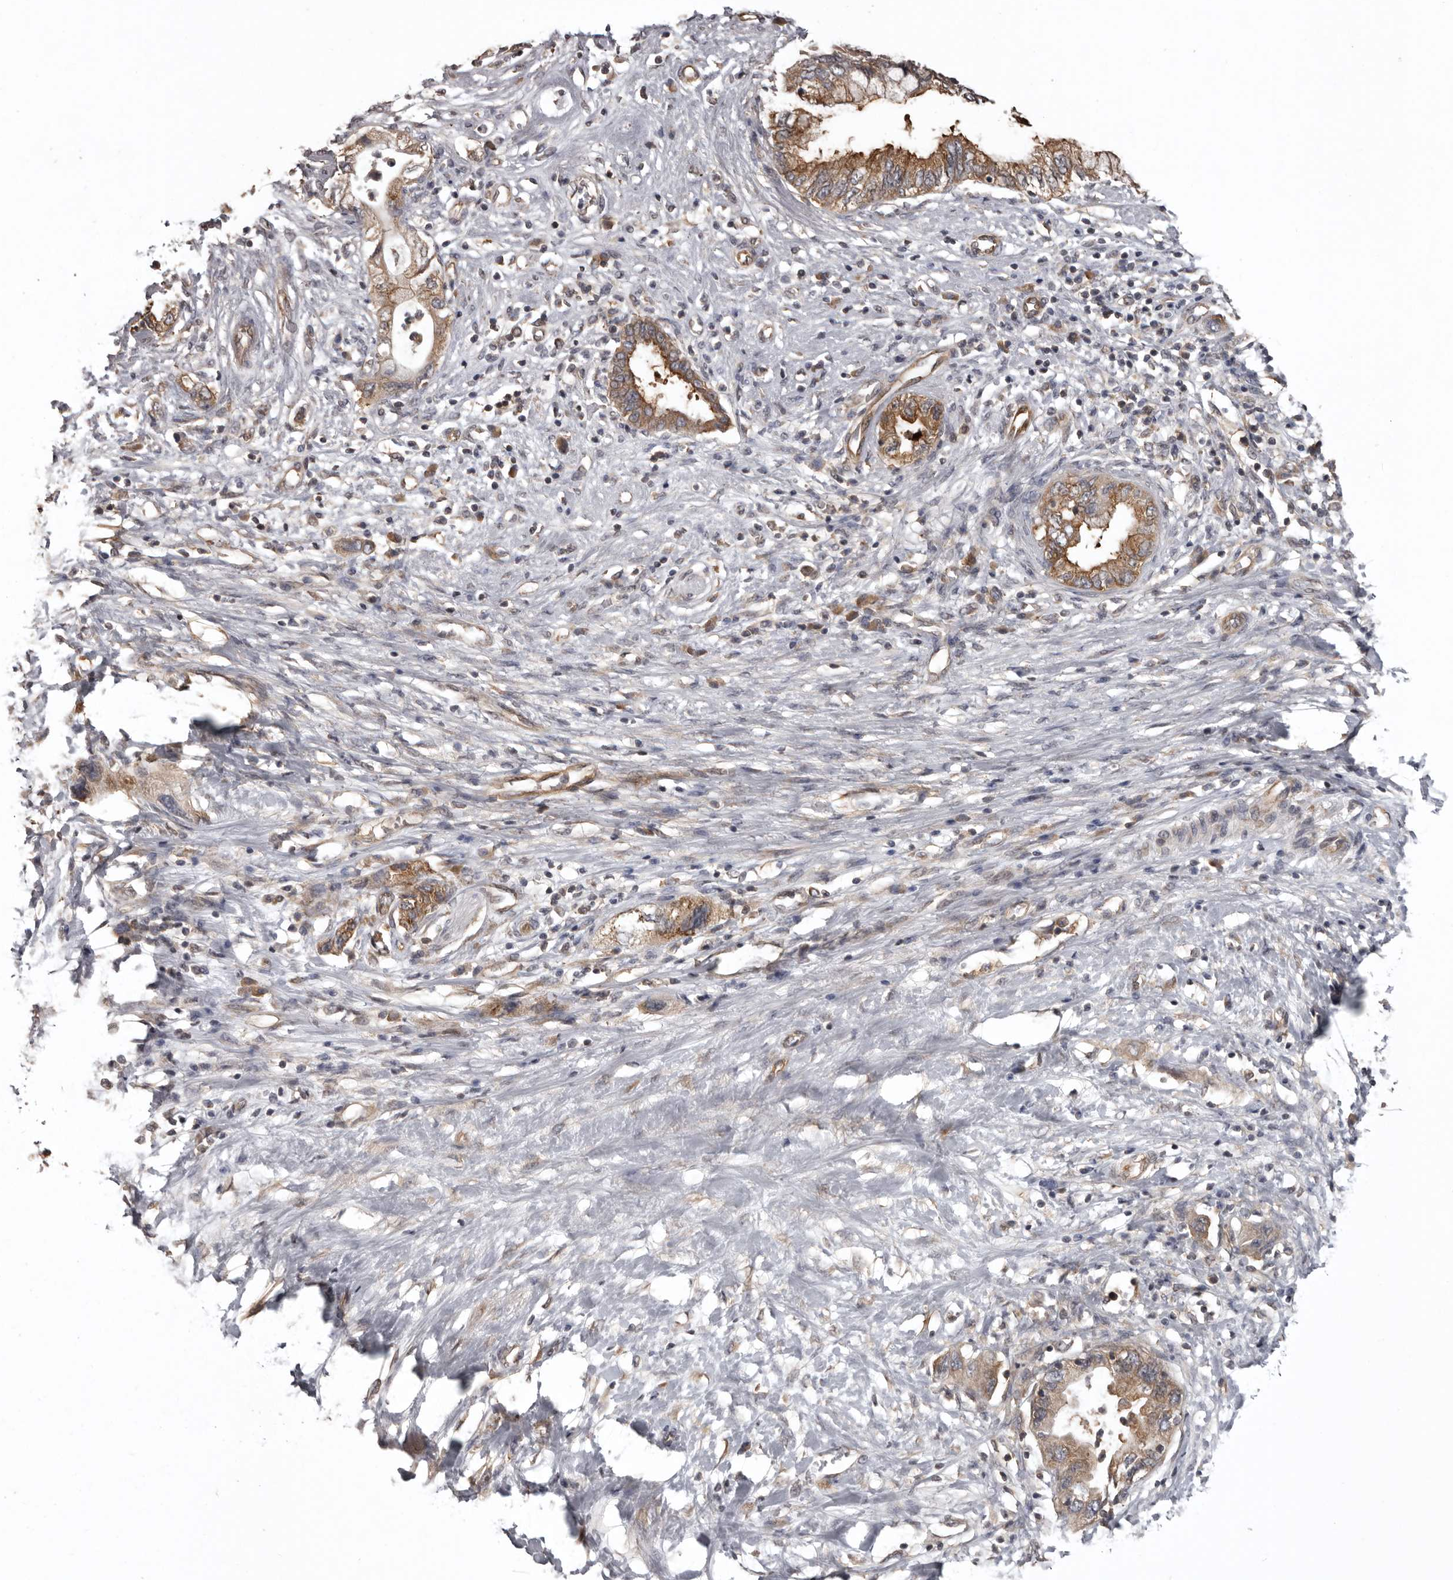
{"staining": {"intensity": "moderate", "quantity": ">75%", "location": "cytoplasmic/membranous"}, "tissue": "pancreatic cancer", "cell_type": "Tumor cells", "image_type": "cancer", "snomed": [{"axis": "morphology", "description": "Adenocarcinoma, NOS"}, {"axis": "topography", "description": "Pancreas"}], "caption": "Protein staining of adenocarcinoma (pancreatic) tissue reveals moderate cytoplasmic/membranous positivity in about >75% of tumor cells.", "gene": "DARS1", "patient": {"sex": "female", "age": 73}}